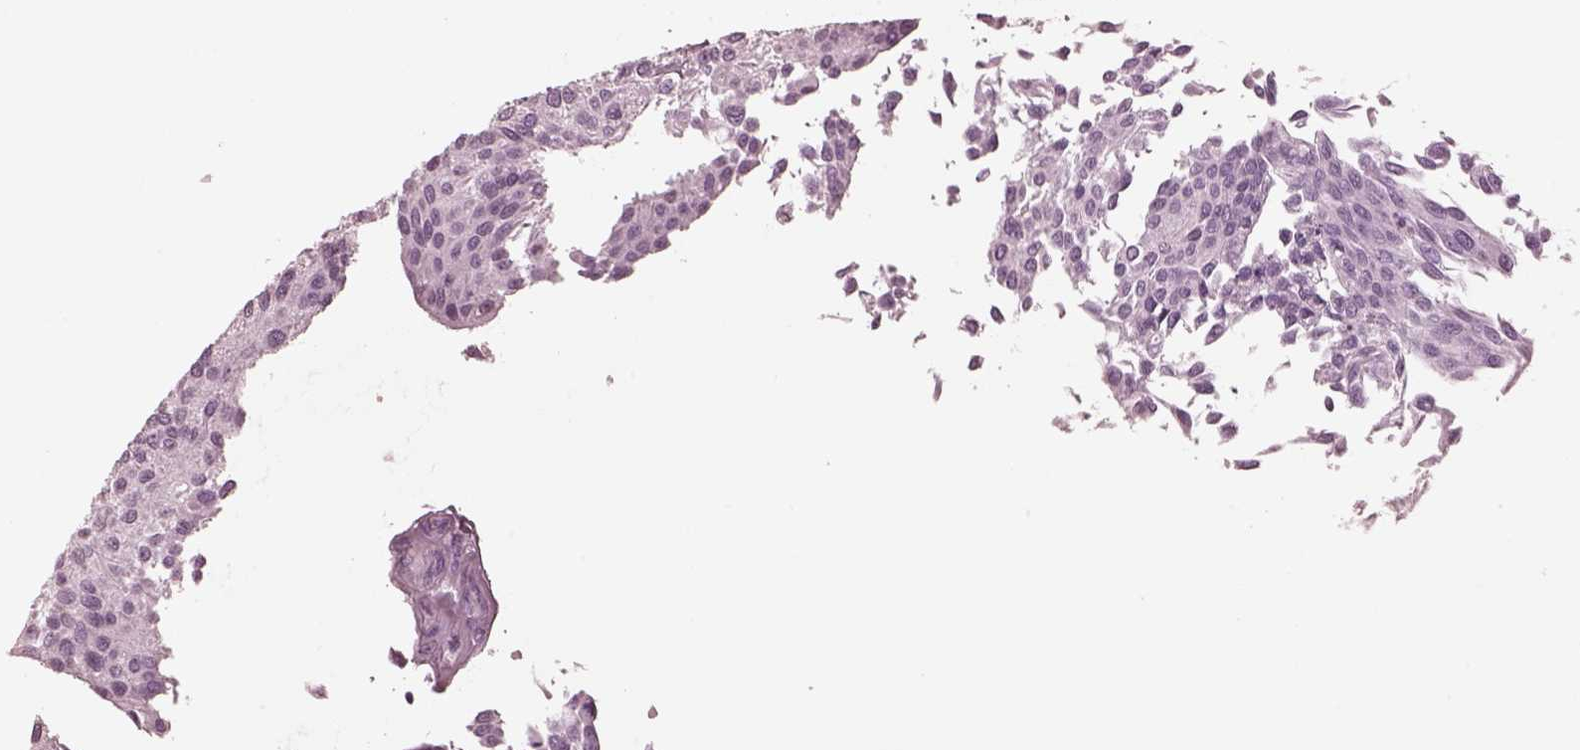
{"staining": {"intensity": "negative", "quantity": "none", "location": "none"}, "tissue": "urothelial cancer", "cell_type": "Tumor cells", "image_type": "cancer", "snomed": [{"axis": "morphology", "description": "Urothelial carcinoma, NOS"}, {"axis": "topography", "description": "Urinary bladder"}], "caption": "The IHC micrograph has no significant expression in tumor cells of urothelial cancer tissue.", "gene": "KRTAP24-1", "patient": {"sex": "male", "age": 55}}